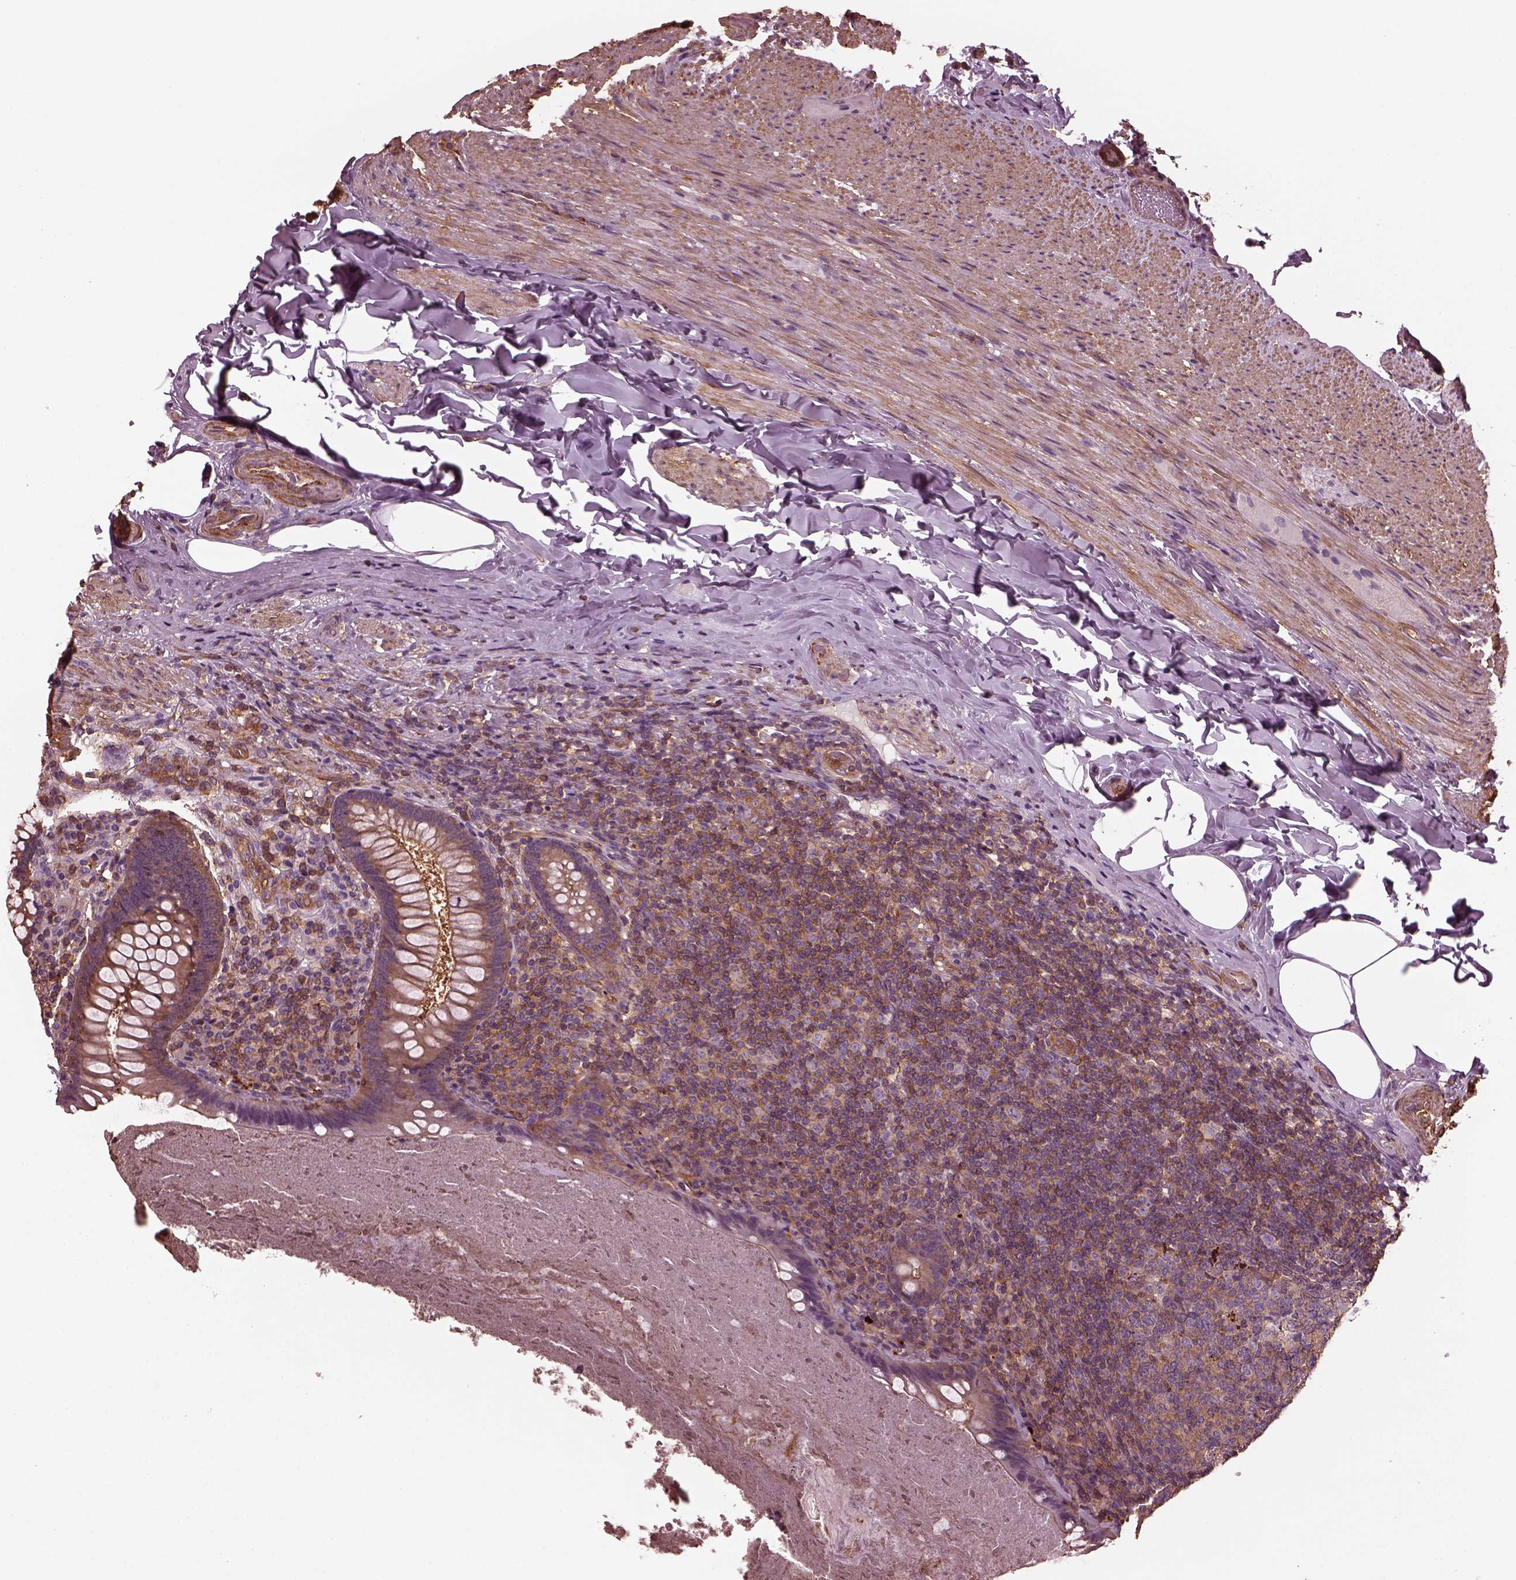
{"staining": {"intensity": "moderate", "quantity": ">75%", "location": "cytoplasmic/membranous"}, "tissue": "appendix", "cell_type": "Glandular cells", "image_type": "normal", "snomed": [{"axis": "morphology", "description": "Normal tissue, NOS"}, {"axis": "topography", "description": "Appendix"}], "caption": "Immunohistochemical staining of benign human appendix shows >75% levels of moderate cytoplasmic/membranous protein expression in about >75% of glandular cells.", "gene": "MYL1", "patient": {"sex": "male", "age": 47}}